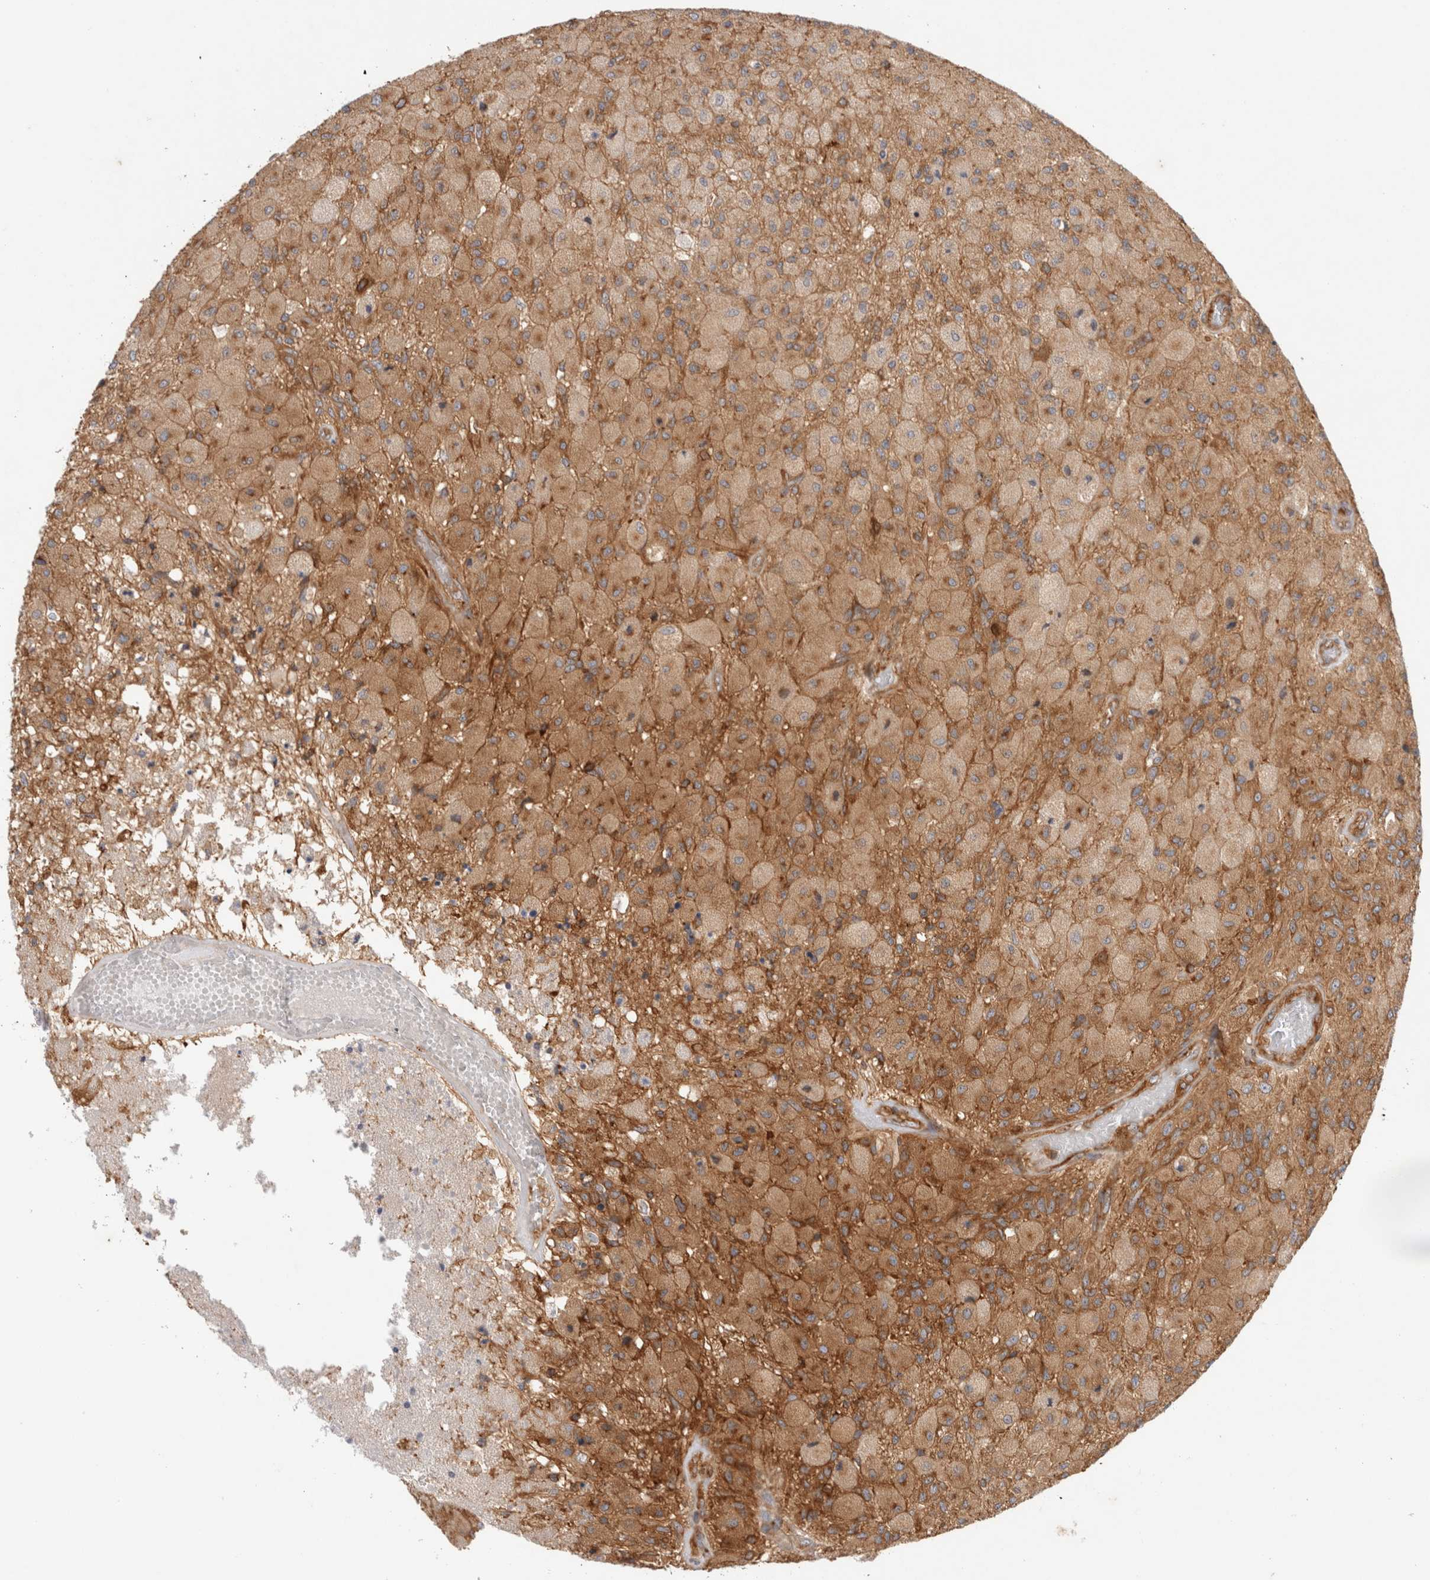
{"staining": {"intensity": "weak", "quantity": ">75%", "location": "cytoplasmic/membranous"}, "tissue": "glioma", "cell_type": "Tumor cells", "image_type": "cancer", "snomed": [{"axis": "morphology", "description": "Normal tissue, NOS"}, {"axis": "morphology", "description": "Glioma, malignant, High grade"}, {"axis": "topography", "description": "Cerebral cortex"}], "caption": "Immunohistochemical staining of human malignant high-grade glioma displays low levels of weak cytoplasmic/membranous protein staining in approximately >75% of tumor cells. (DAB (3,3'-diaminobenzidine) IHC, brown staining for protein, blue staining for nuclei).", "gene": "GPR150", "patient": {"sex": "male", "age": 77}}